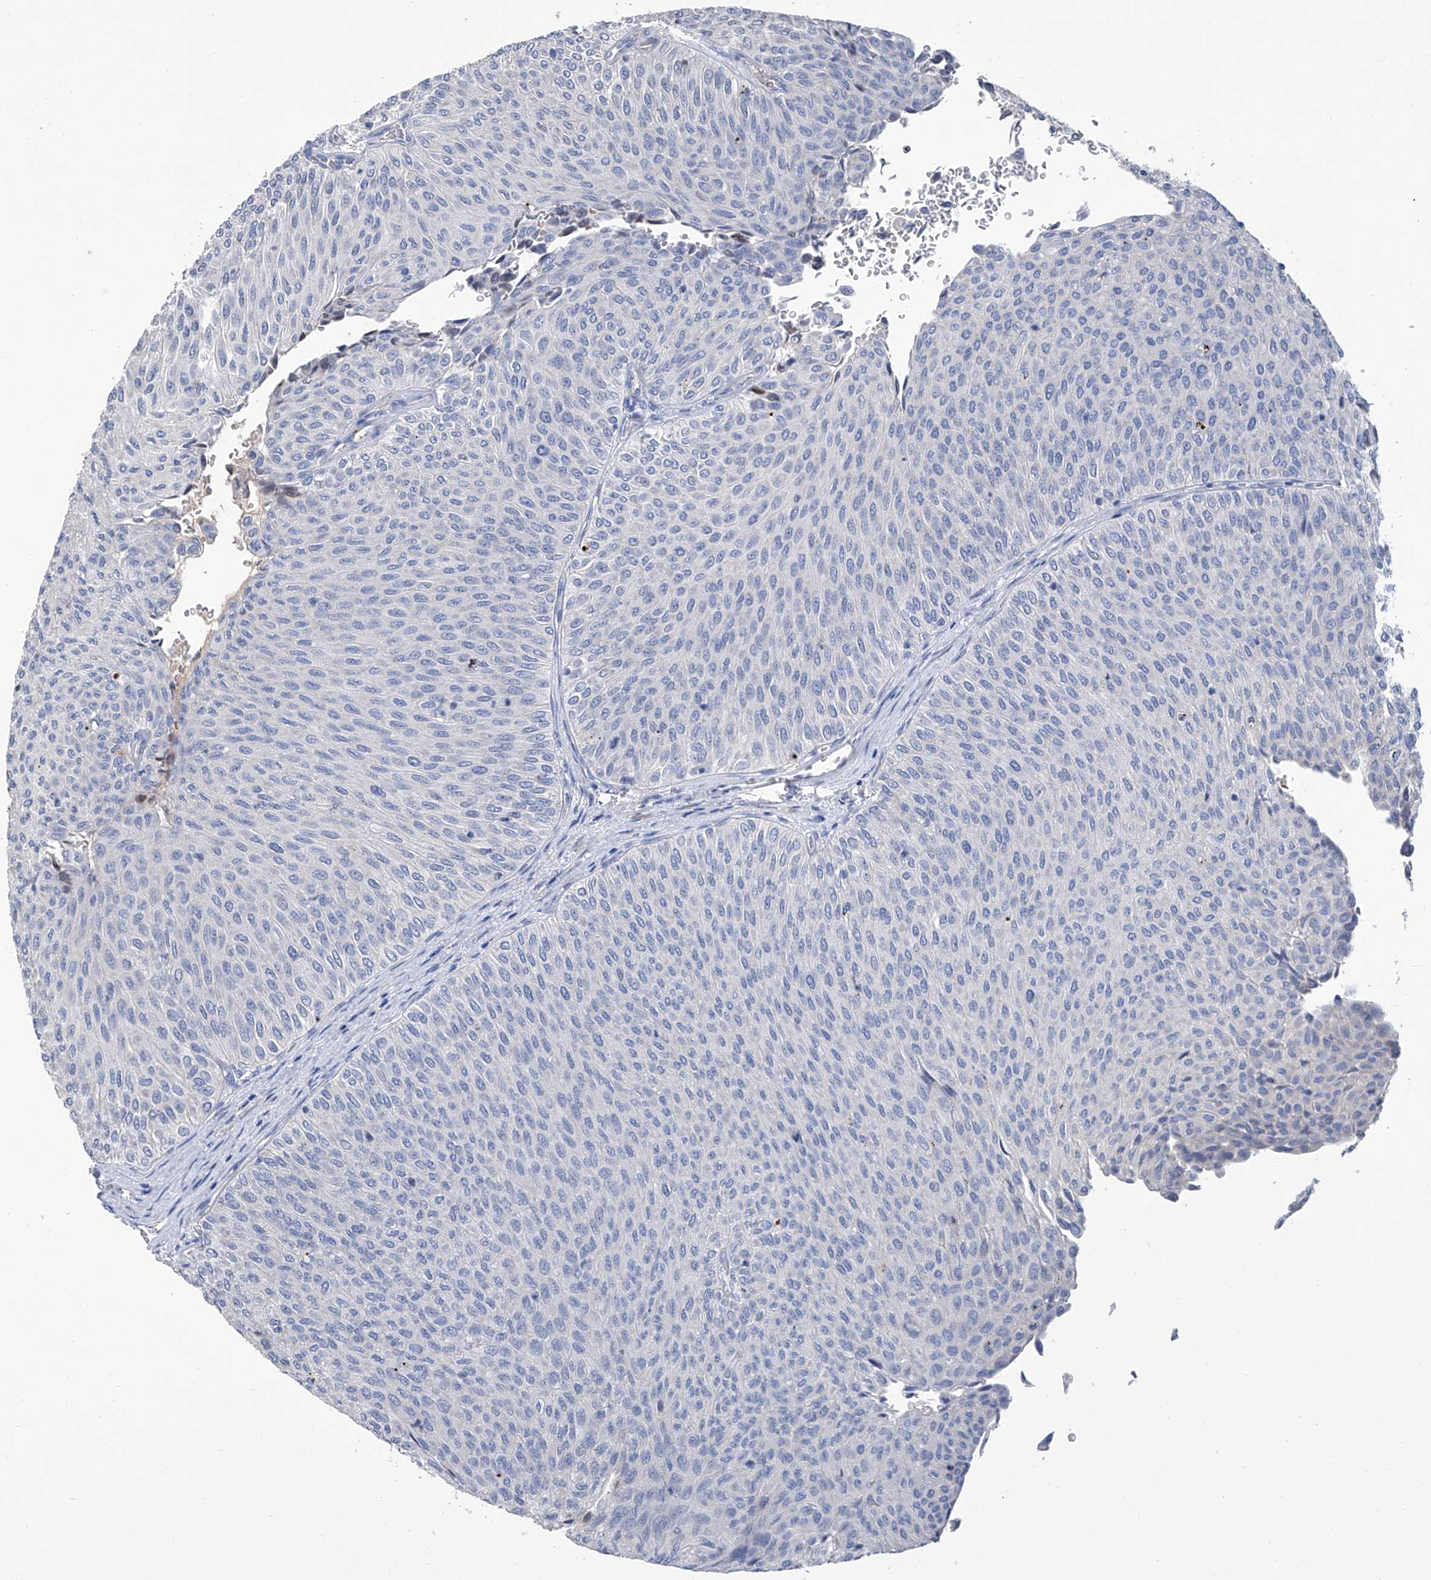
{"staining": {"intensity": "negative", "quantity": "none", "location": "none"}, "tissue": "urothelial cancer", "cell_type": "Tumor cells", "image_type": "cancer", "snomed": [{"axis": "morphology", "description": "Urothelial carcinoma, Low grade"}, {"axis": "topography", "description": "Urinary bladder"}], "caption": "Immunohistochemistry (IHC) of human urothelial carcinoma (low-grade) demonstrates no staining in tumor cells. (Stains: DAB IHC with hematoxylin counter stain, Microscopy: brightfield microscopy at high magnification).", "gene": "GPT", "patient": {"sex": "male", "age": 78}}